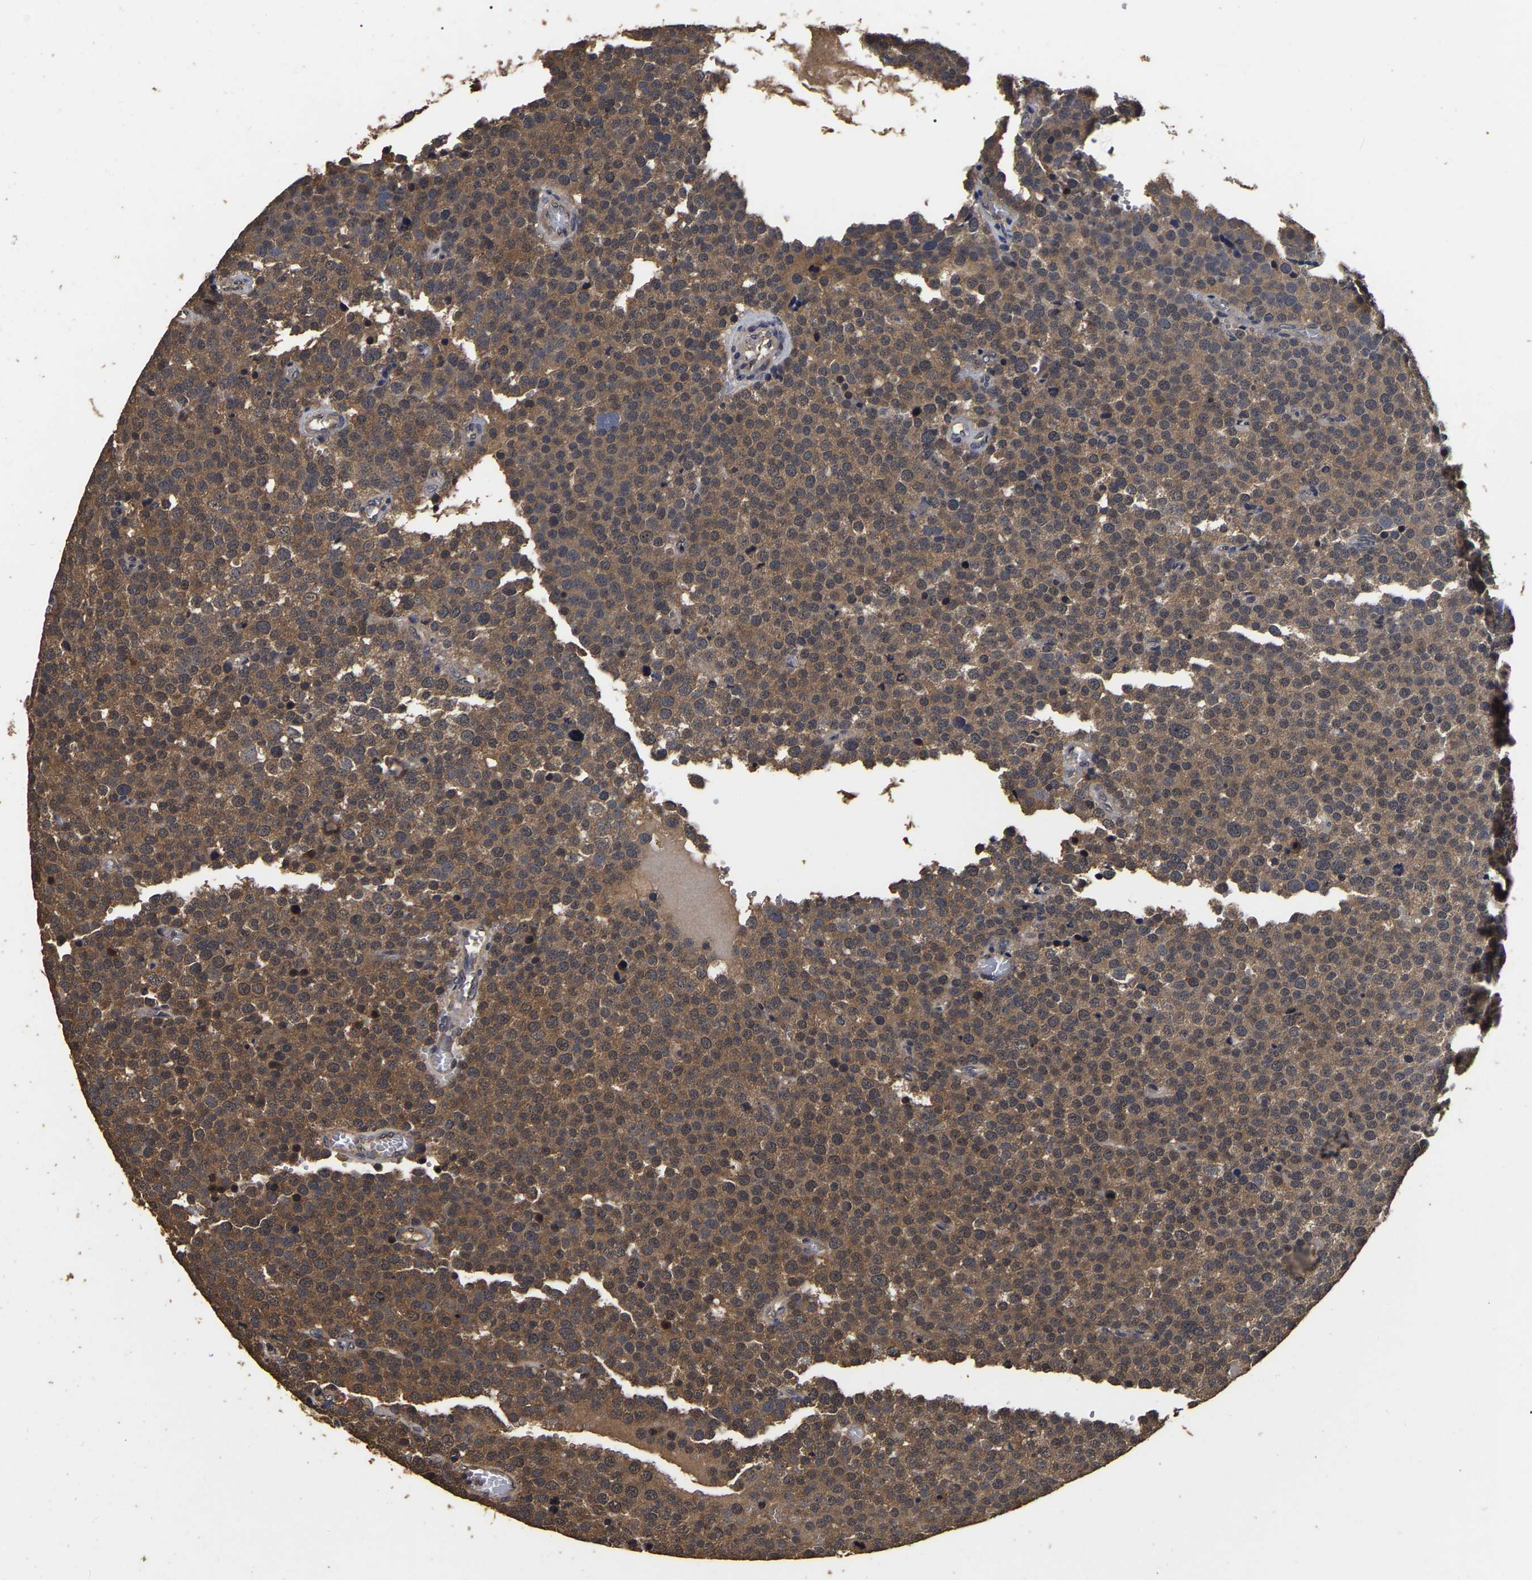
{"staining": {"intensity": "moderate", "quantity": ">75%", "location": "cytoplasmic/membranous"}, "tissue": "testis cancer", "cell_type": "Tumor cells", "image_type": "cancer", "snomed": [{"axis": "morphology", "description": "Normal tissue, NOS"}, {"axis": "morphology", "description": "Seminoma, NOS"}, {"axis": "topography", "description": "Testis"}], "caption": "A brown stain highlights moderate cytoplasmic/membranous expression of a protein in human seminoma (testis) tumor cells.", "gene": "STK32C", "patient": {"sex": "male", "age": 71}}